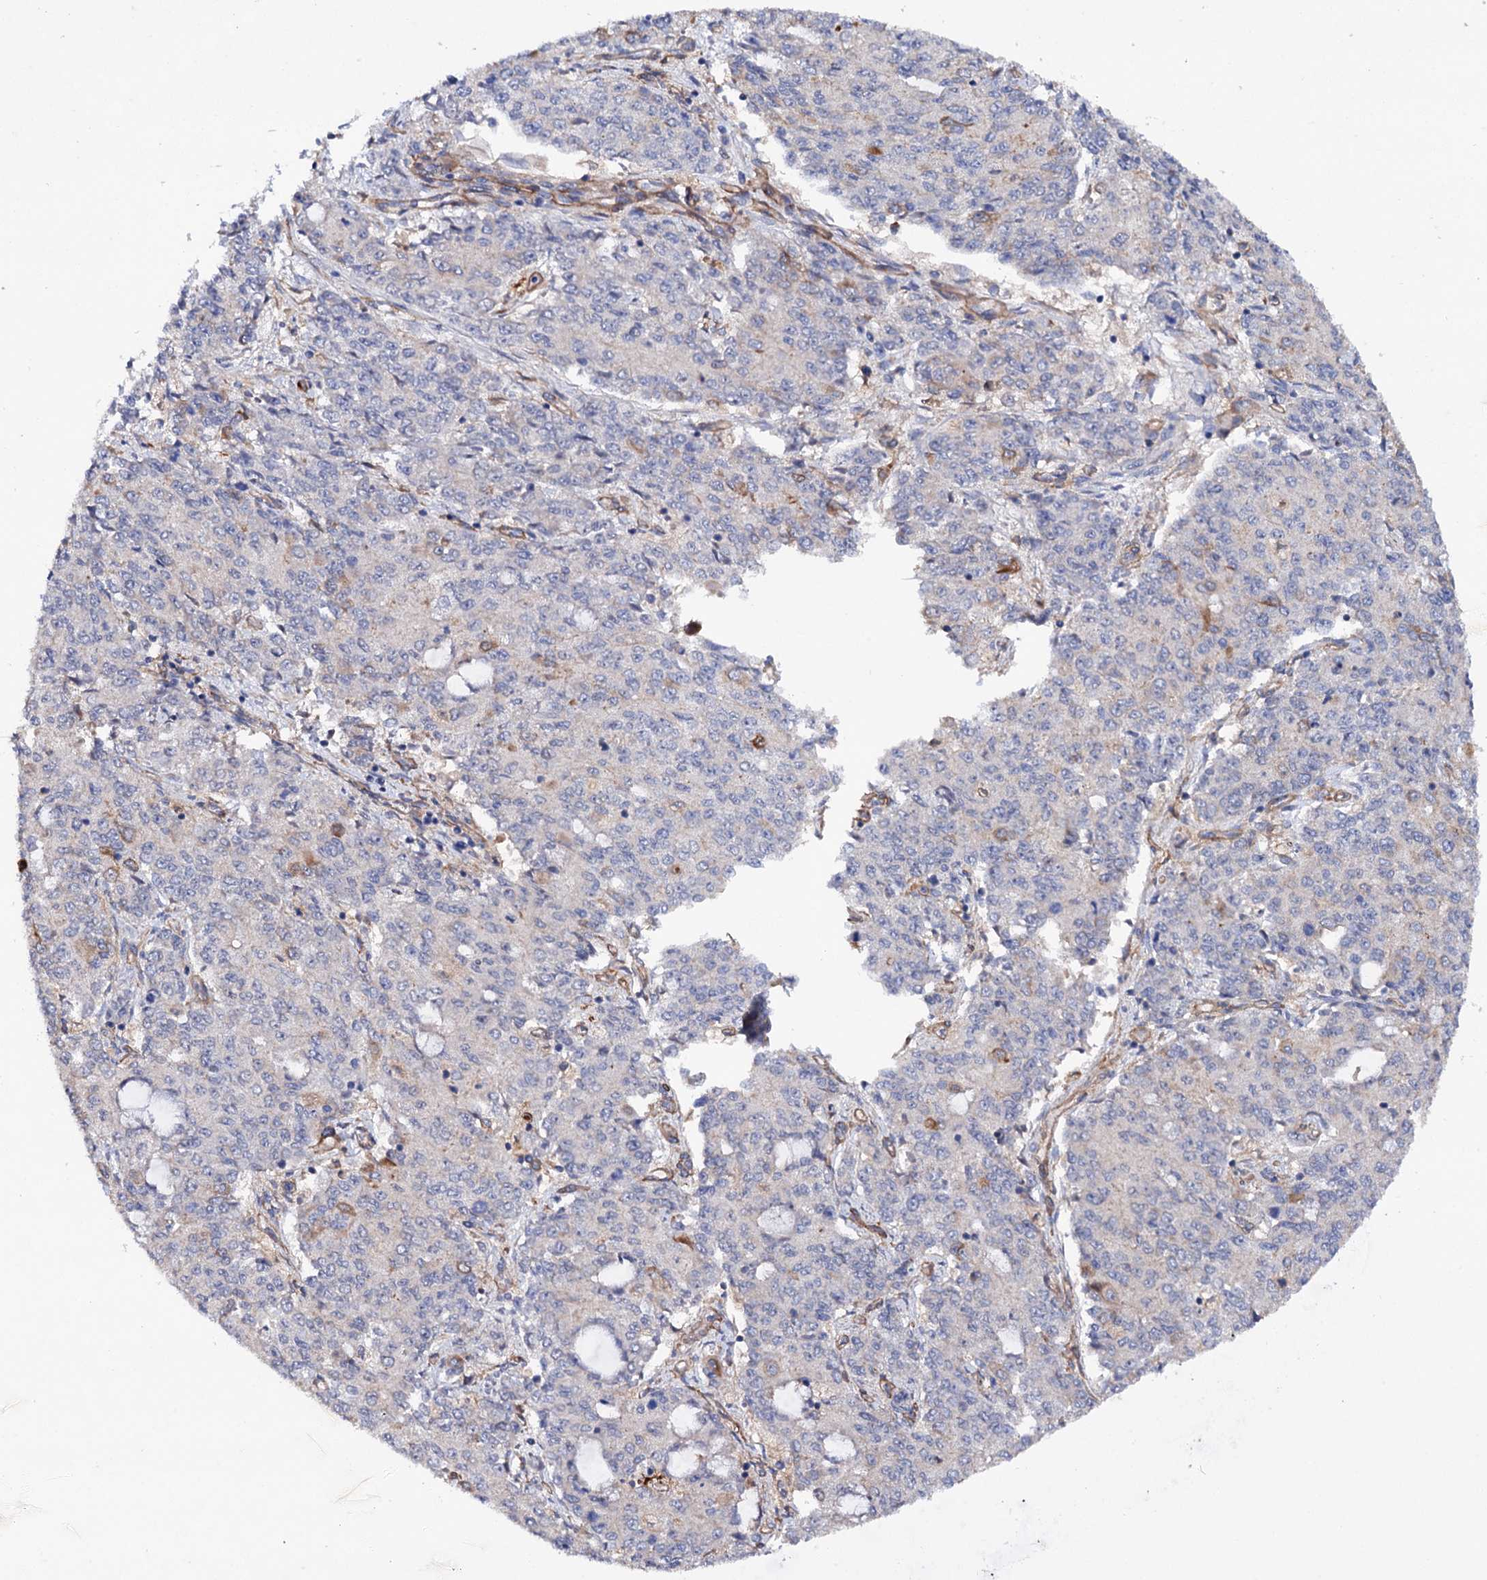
{"staining": {"intensity": "negative", "quantity": "none", "location": "none"}, "tissue": "endometrial cancer", "cell_type": "Tumor cells", "image_type": "cancer", "snomed": [{"axis": "morphology", "description": "Adenocarcinoma, NOS"}, {"axis": "topography", "description": "Endometrium"}], "caption": "Immunohistochemistry (IHC) of human endometrial cancer exhibits no staining in tumor cells.", "gene": "CSAD", "patient": {"sex": "female", "age": 50}}